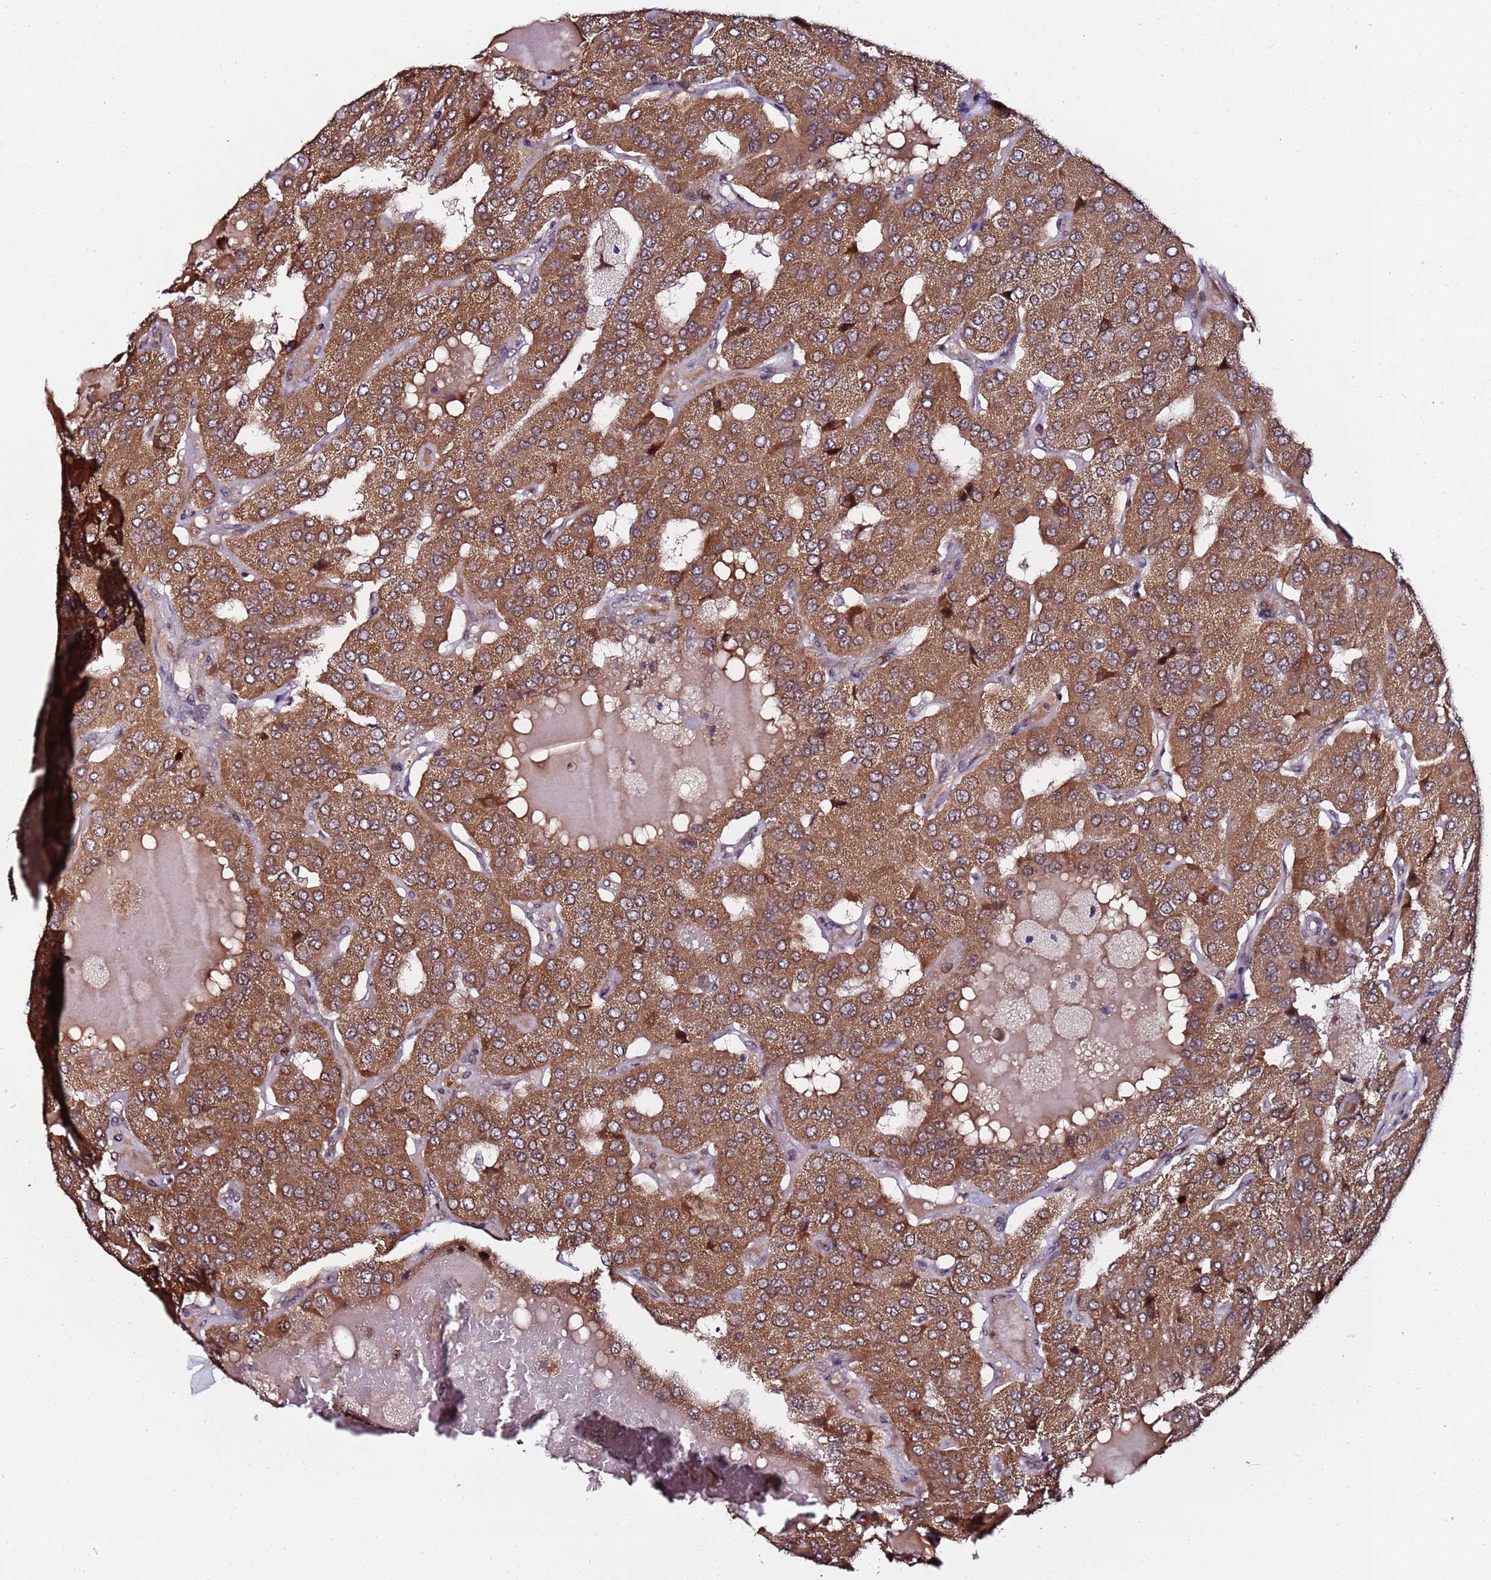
{"staining": {"intensity": "moderate", "quantity": ">75%", "location": "cytoplasmic/membranous"}, "tissue": "parathyroid gland", "cell_type": "Glandular cells", "image_type": "normal", "snomed": [{"axis": "morphology", "description": "Normal tissue, NOS"}, {"axis": "morphology", "description": "Adenoma, NOS"}, {"axis": "topography", "description": "Parathyroid gland"}], "caption": "Immunohistochemistry (IHC) micrograph of benign parathyroid gland: parathyroid gland stained using IHC exhibits medium levels of moderate protein expression localized specifically in the cytoplasmic/membranous of glandular cells, appearing as a cytoplasmic/membranous brown color.", "gene": "PPM1H", "patient": {"sex": "female", "age": 86}}